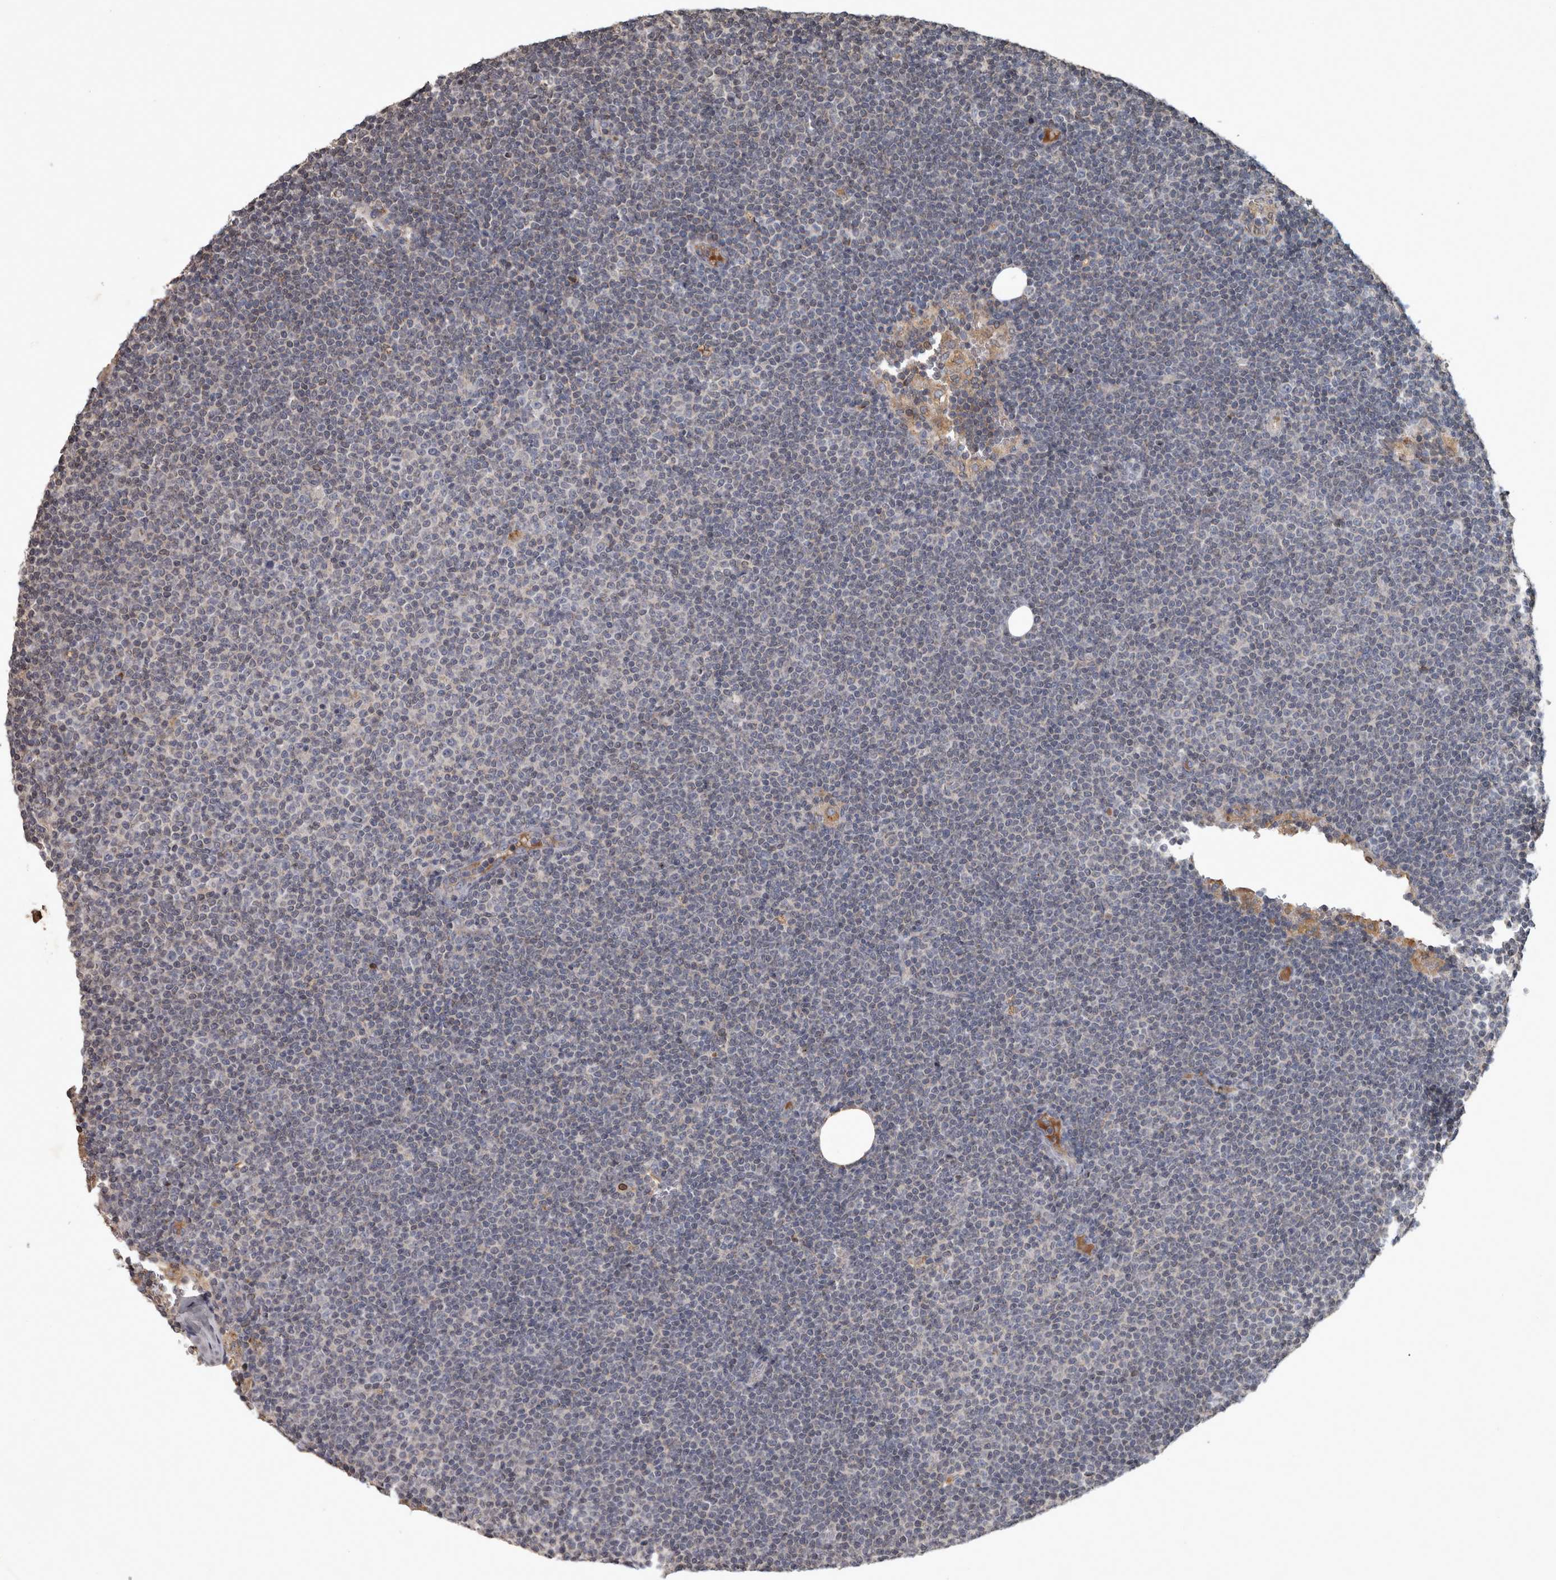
{"staining": {"intensity": "negative", "quantity": "none", "location": "none"}, "tissue": "lymphoma", "cell_type": "Tumor cells", "image_type": "cancer", "snomed": [{"axis": "morphology", "description": "Malignant lymphoma, non-Hodgkin's type, Low grade"}, {"axis": "topography", "description": "Lymph node"}], "caption": "A high-resolution image shows immunohistochemistry staining of lymphoma, which shows no significant expression in tumor cells.", "gene": "PPP1R3C", "patient": {"sex": "female", "age": 53}}